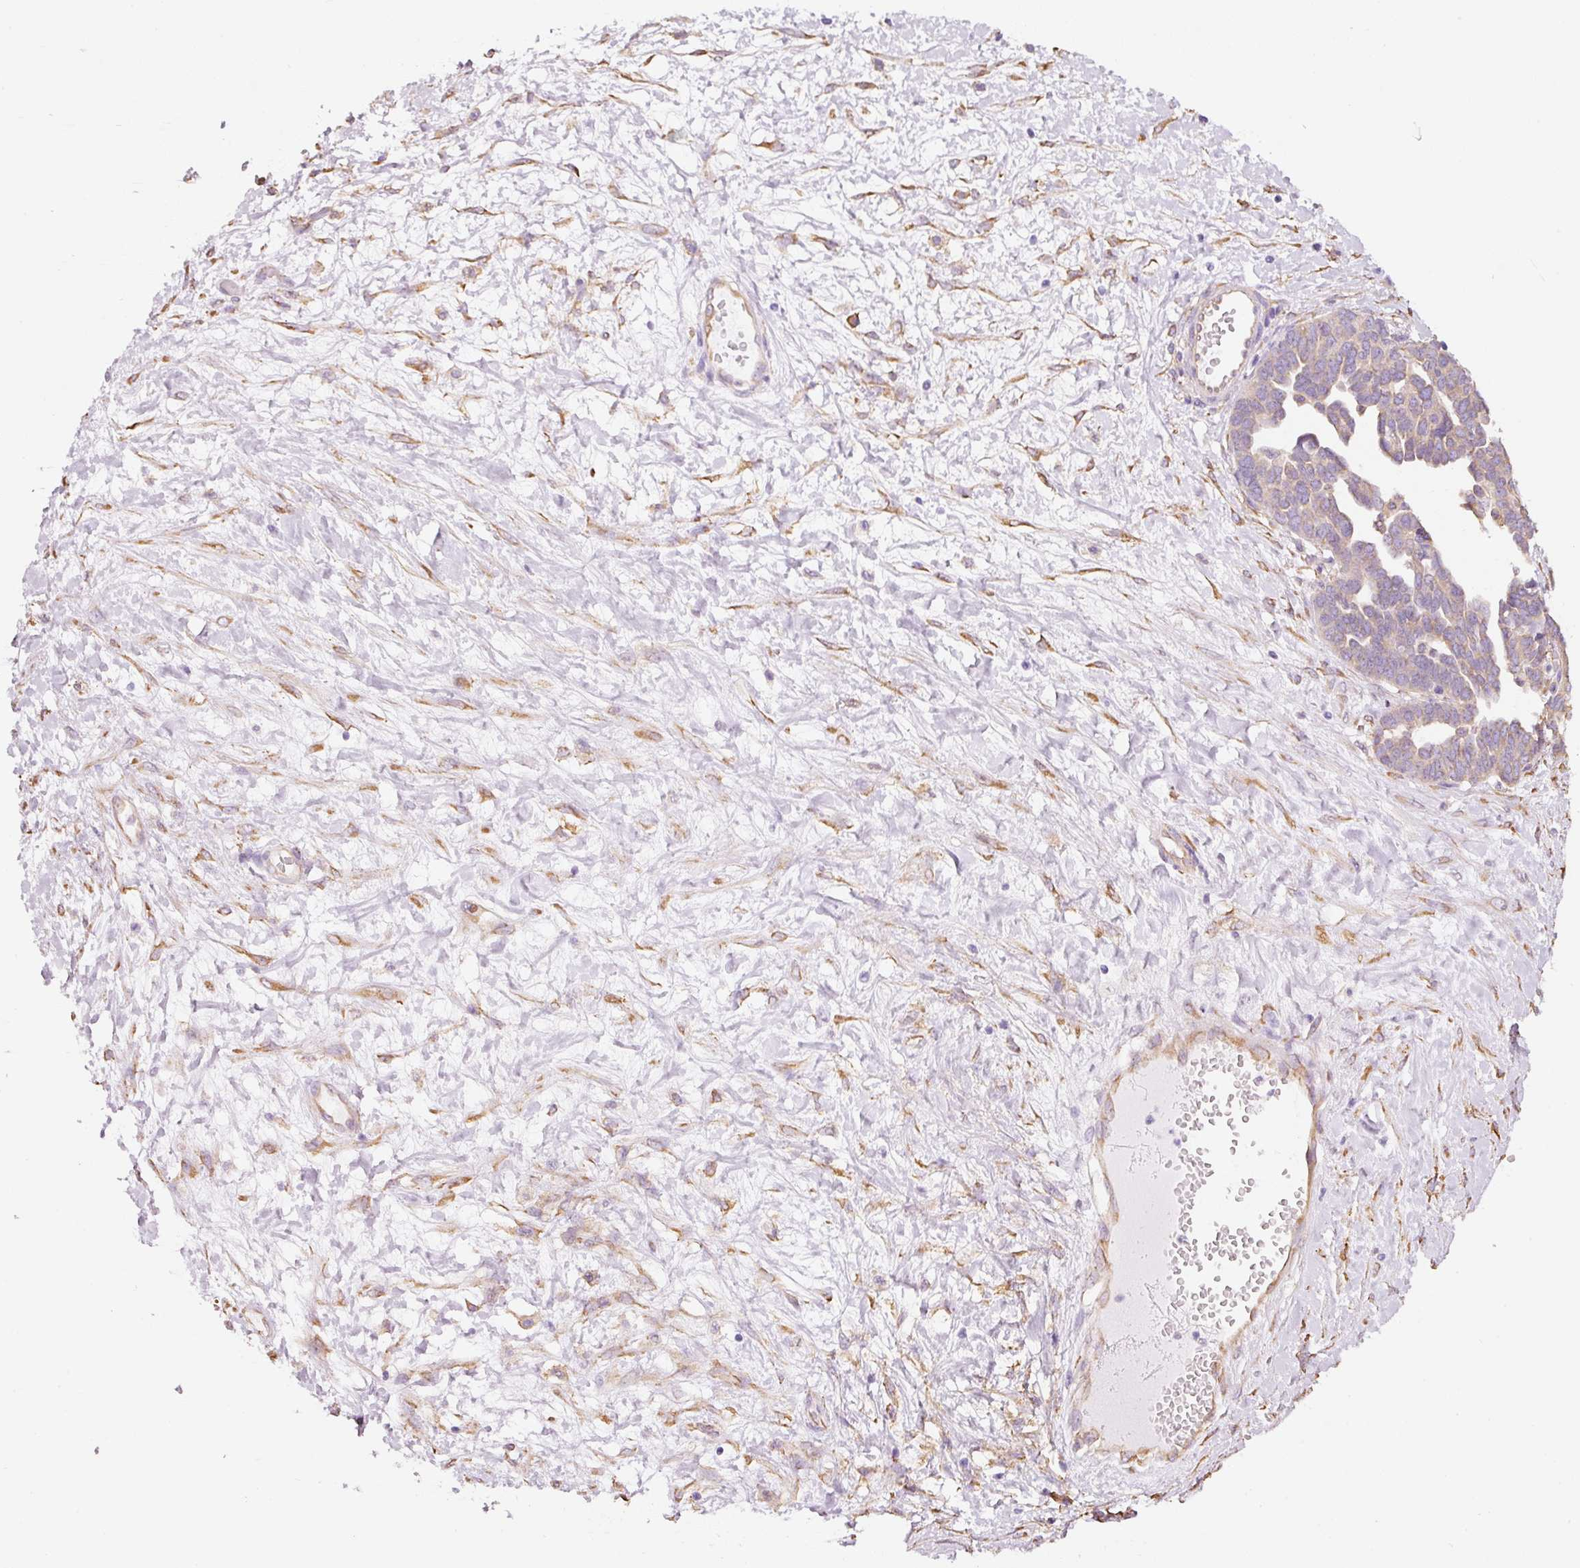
{"staining": {"intensity": "weak", "quantity": ">75%", "location": "cytoplasmic/membranous"}, "tissue": "ovarian cancer", "cell_type": "Tumor cells", "image_type": "cancer", "snomed": [{"axis": "morphology", "description": "Cystadenocarcinoma, serous, NOS"}, {"axis": "topography", "description": "Ovary"}], "caption": "Brown immunohistochemical staining in ovarian serous cystadenocarcinoma reveals weak cytoplasmic/membranous expression in approximately >75% of tumor cells.", "gene": "GCG", "patient": {"sex": "female", "age": 54}}